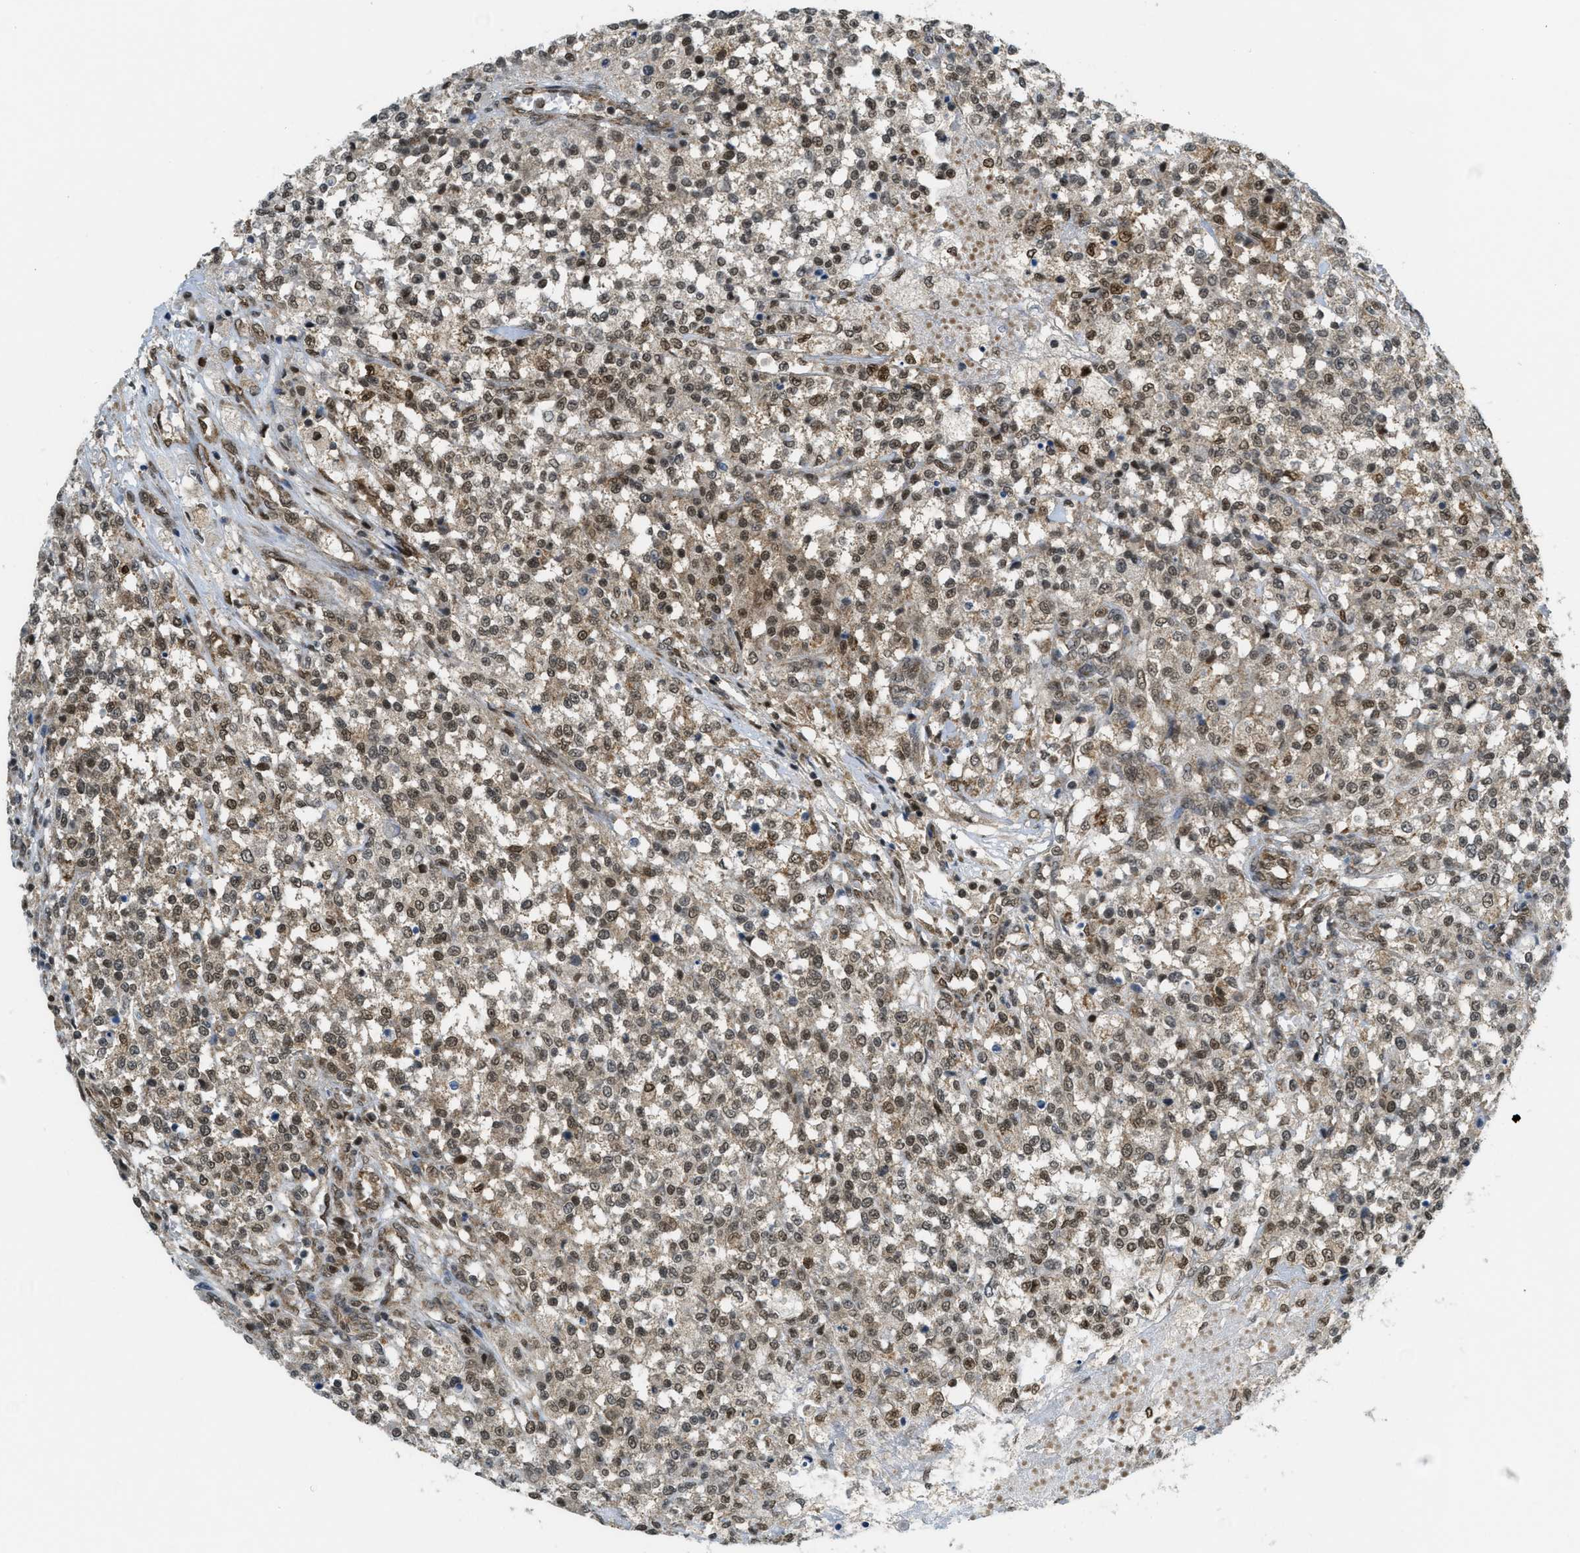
{"staining": {"intensity": "moderate", "quantity": ">75%", "location": "nuclear"}, "tissue": "testis cancer", "cell_type": "Tumor cells", "image_type": "cancer", "snomed": [{"axis": "morphology", "description": "Seminoma, NOS"}, {"axis": "topography", "description": "Testis"}], "caption": "Tumor cells display medium levels of moderate nuclear positivity in approximately >75% of cells in human testis cancer (seminoma). The protein of interest is stained brown, and the nuclei are stained in blue (DAB (3,3'-diaminobenzidine) IHC with brightfield microscopy, high magnification).", "gene": "TNPO1", "patient": {"sex": "male", "age": 59}}